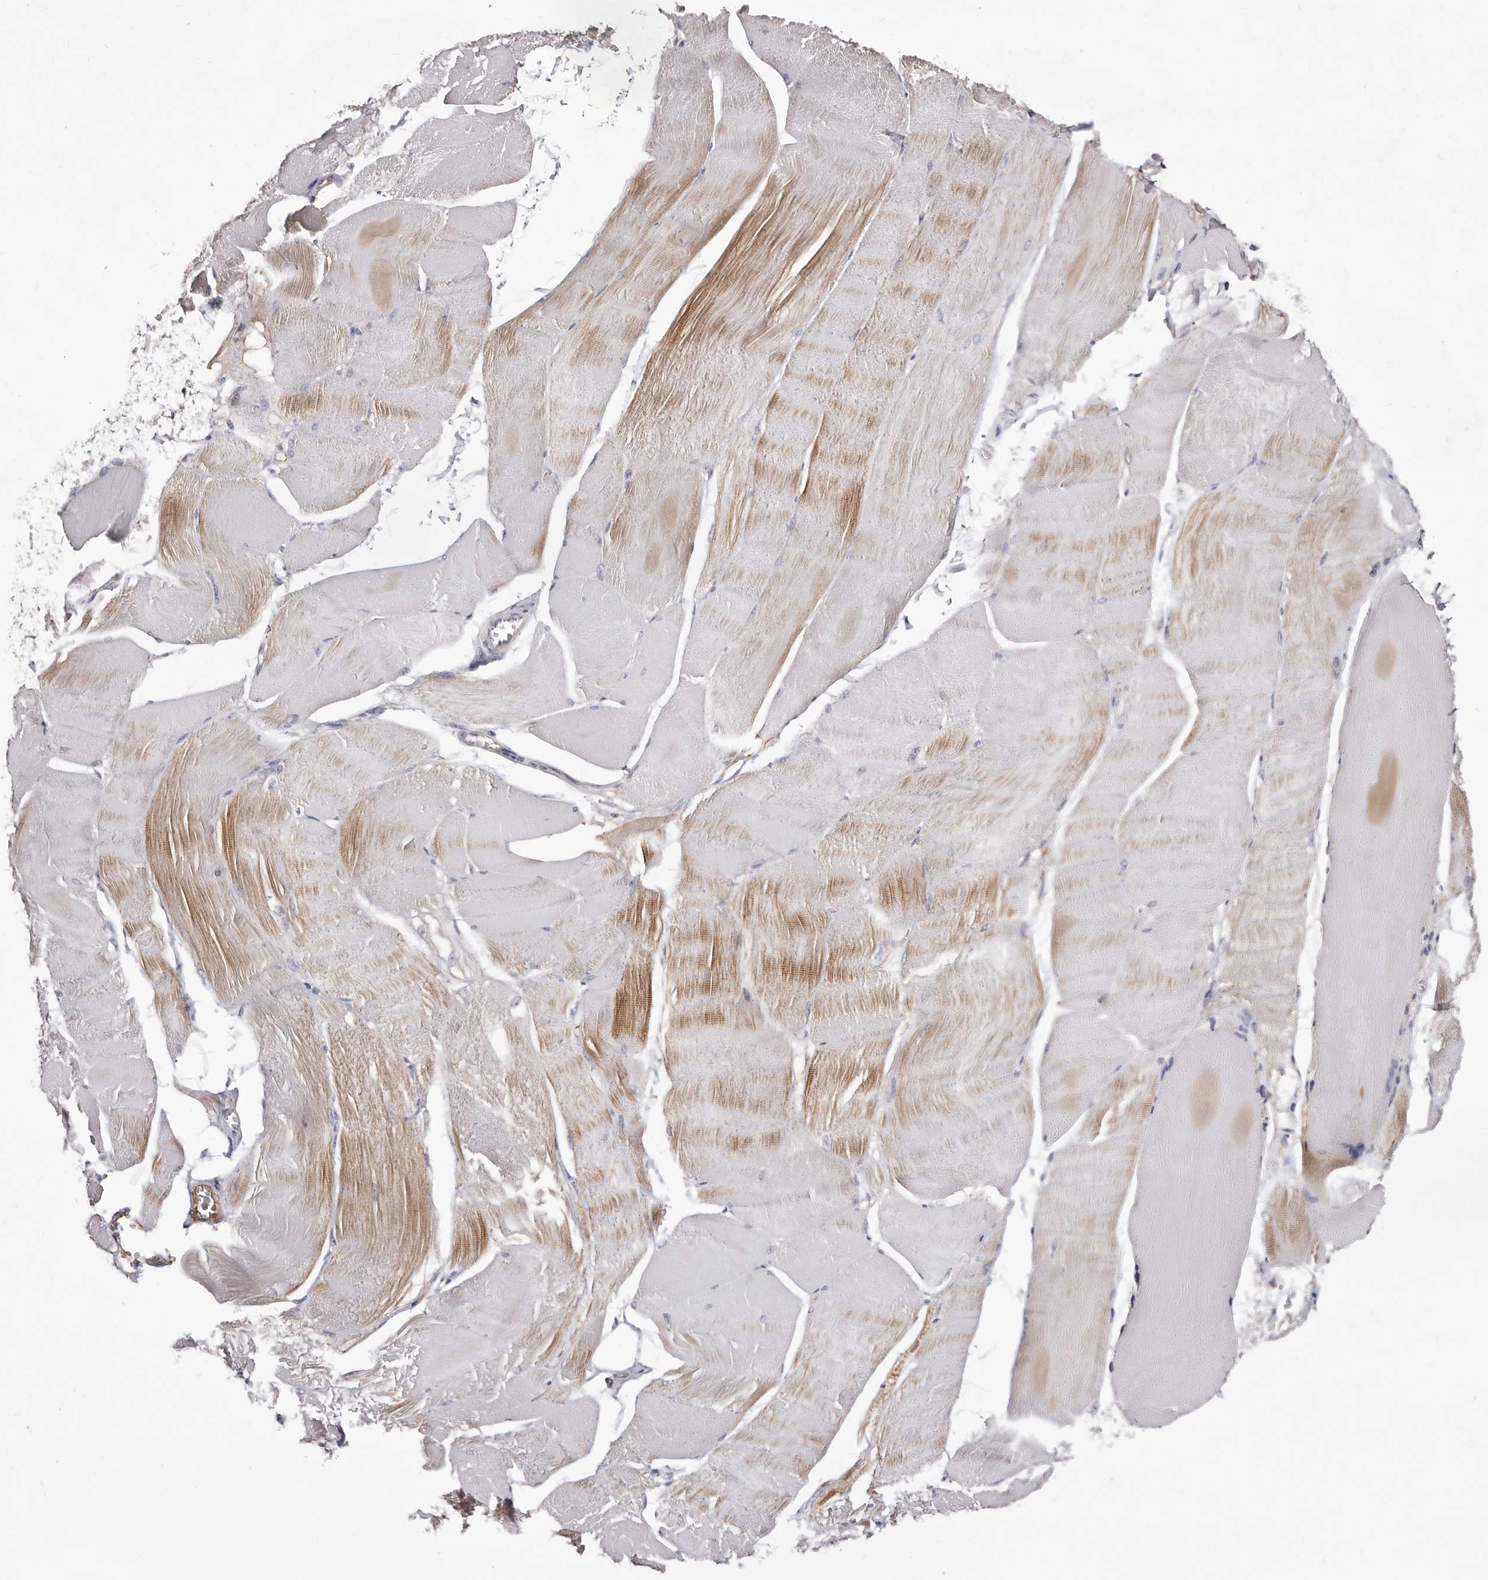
{"staining": {"intensity": "moderate", "quantity": "<25%", "location": "cytoplasmic/membranous"}, "tissue": "skeletal muscle", "cell_type": "Myocytes", "image_type": "normal", "snomed": [{"axis": "morphology", "description": "Normal tissue, NOS"}, {"axis": "morphology", "description": "Basal cell carcinoma"}, {"axis": "topography", "description": "Skeletal muscle"}], "caption": "Myocytes reveal moderate cytoplasmic/membranous expression in about <25% of cells in normal skeletal muscle.", "gene": "NUBPL", "patient": {"sex": "female", "age": 64}}